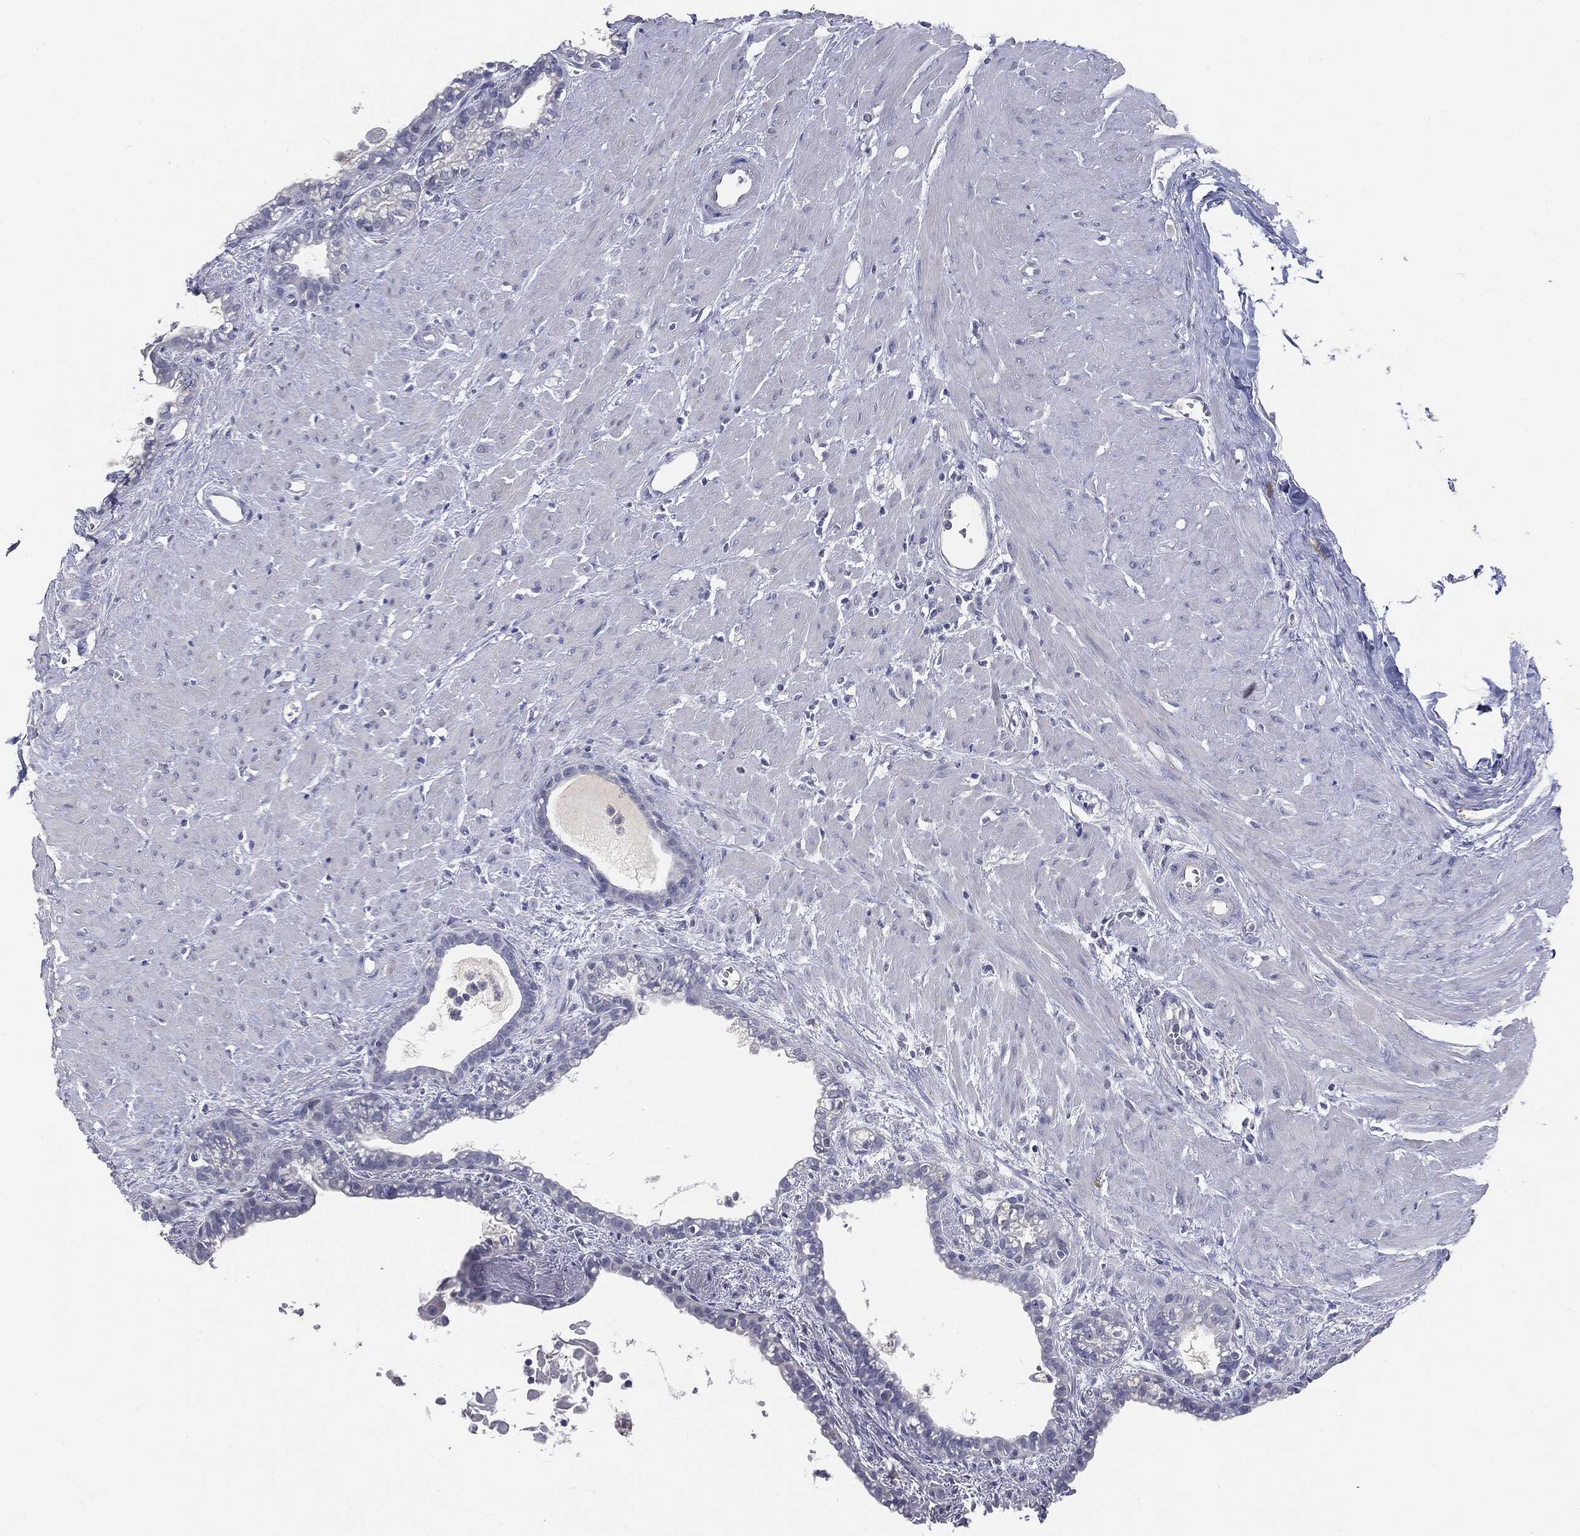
{"staining": {"intensity": "negative", "quantity": "none", "location": "none"}, "tissue": "seminal vesicle", "cell_type": "Glandular cells", "image_type": "normal", "snomed": [{"axis": "morphology", "description": "Normal tissue, NOS"}, {"axis": "morphology", "description": "Urothelial carcinoma, NOS"}, {"axis": "topography", "description": "Urinary bladder"}, {"axis": "topography", "description": "Seminal veicle"}], "caption": "Glandular cells show no significant staining in unremarkable seminal vesicle. (DAB (3,3'-diaminobenzidine) immunohistochemistry (IHC) visualized using brightfield microscopy, high magnification).", "gene": "CGB1", "patient": {"sex": "male", "age": 76}}